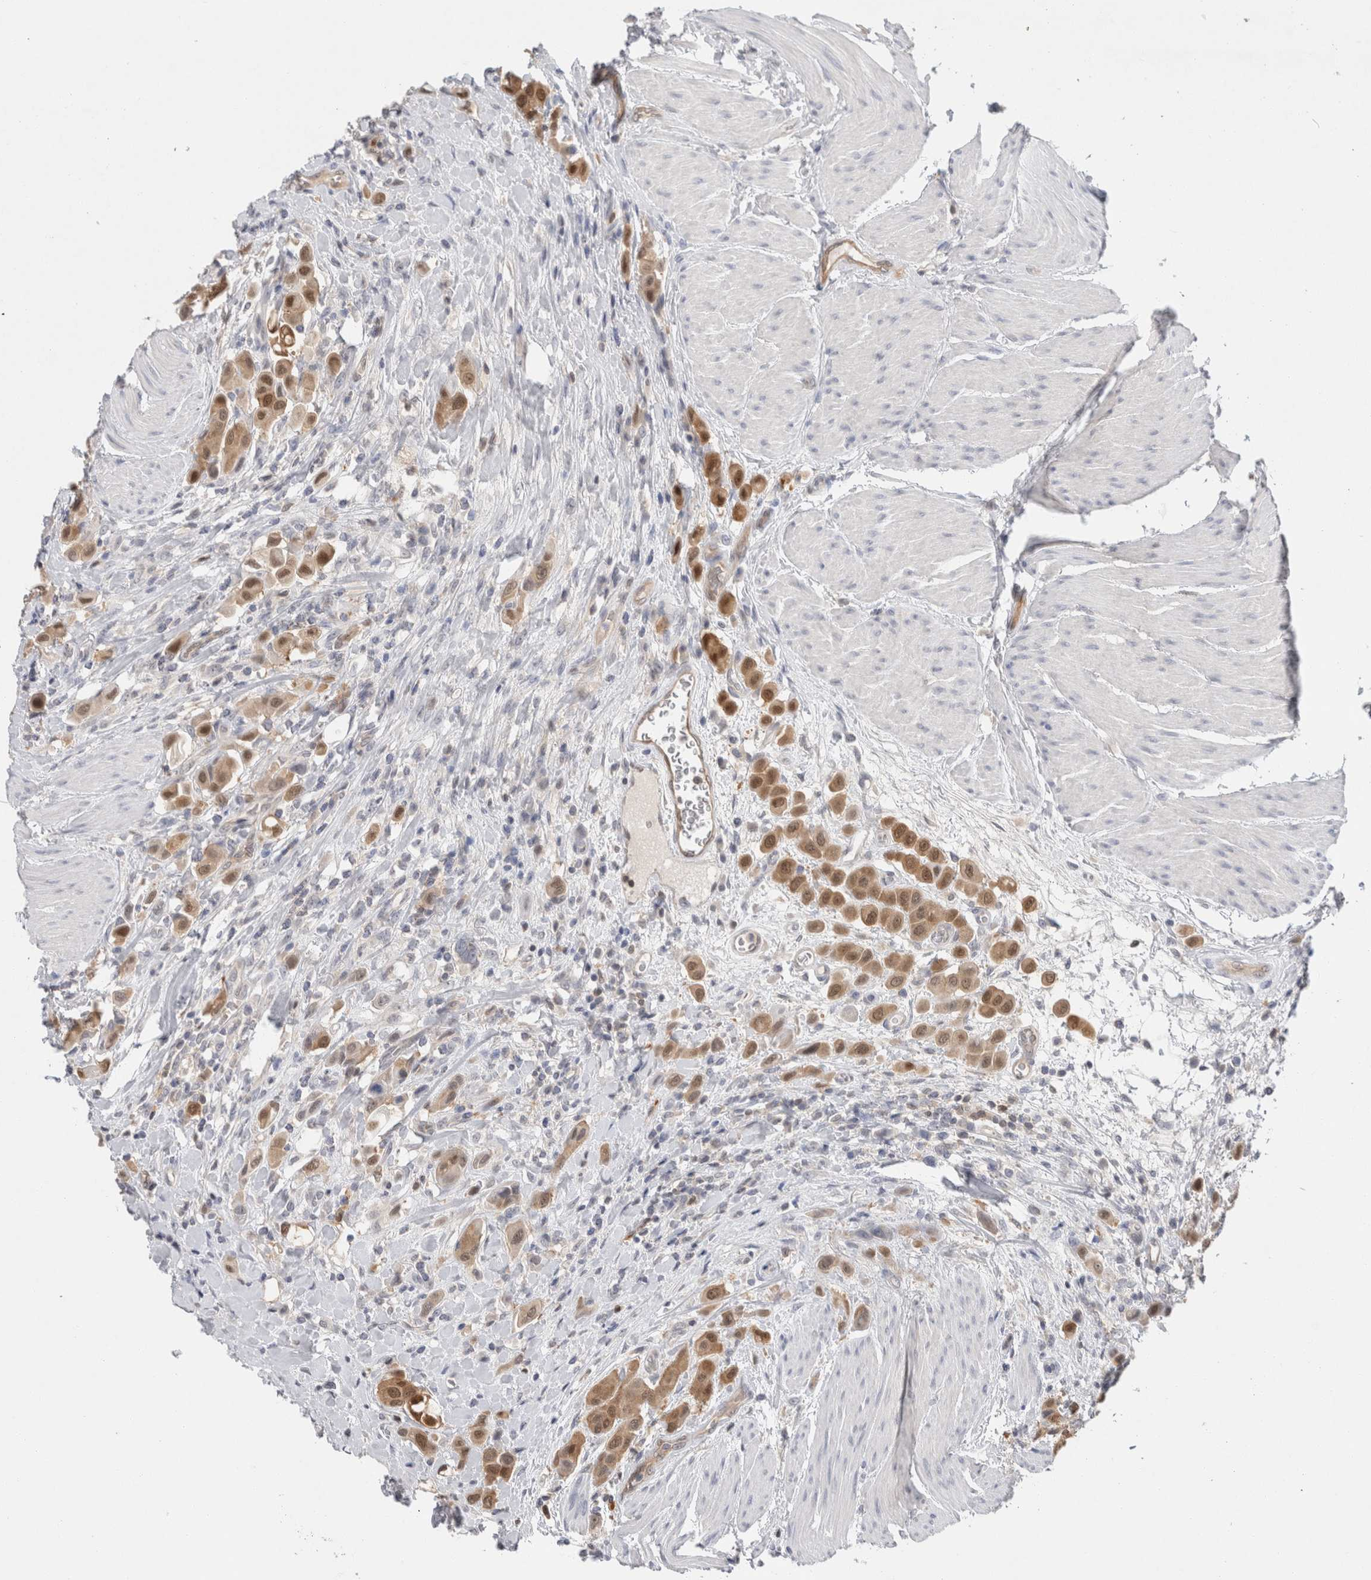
{"staining": {"intensity": "moderate", "quantity": ">75%", "location": "cytoplasmic/membranous,nuclear"}, "tissue": "urothelial cancer", "cell_type": "Tumor cells", "image_type": "cancer", "snomed": [{"axis": "morphology", "description": "Urothelial carcinoma, High grade"}, {"axis": "topography", "description": "Urinary bladder"}], "caption": "DAB immunohistochemical staining of human high-grade urothelial carcinoma exhibits moderate cytoplasmic/membranous and nuclear protein staining in about >75% of tumor cells. (DAB (3,3'-diaminobenzidine) = brown stain, brightfield microscopy at high magnification).", "gene": "CASP6", "patient": {"sex": "male", "age": 50}}